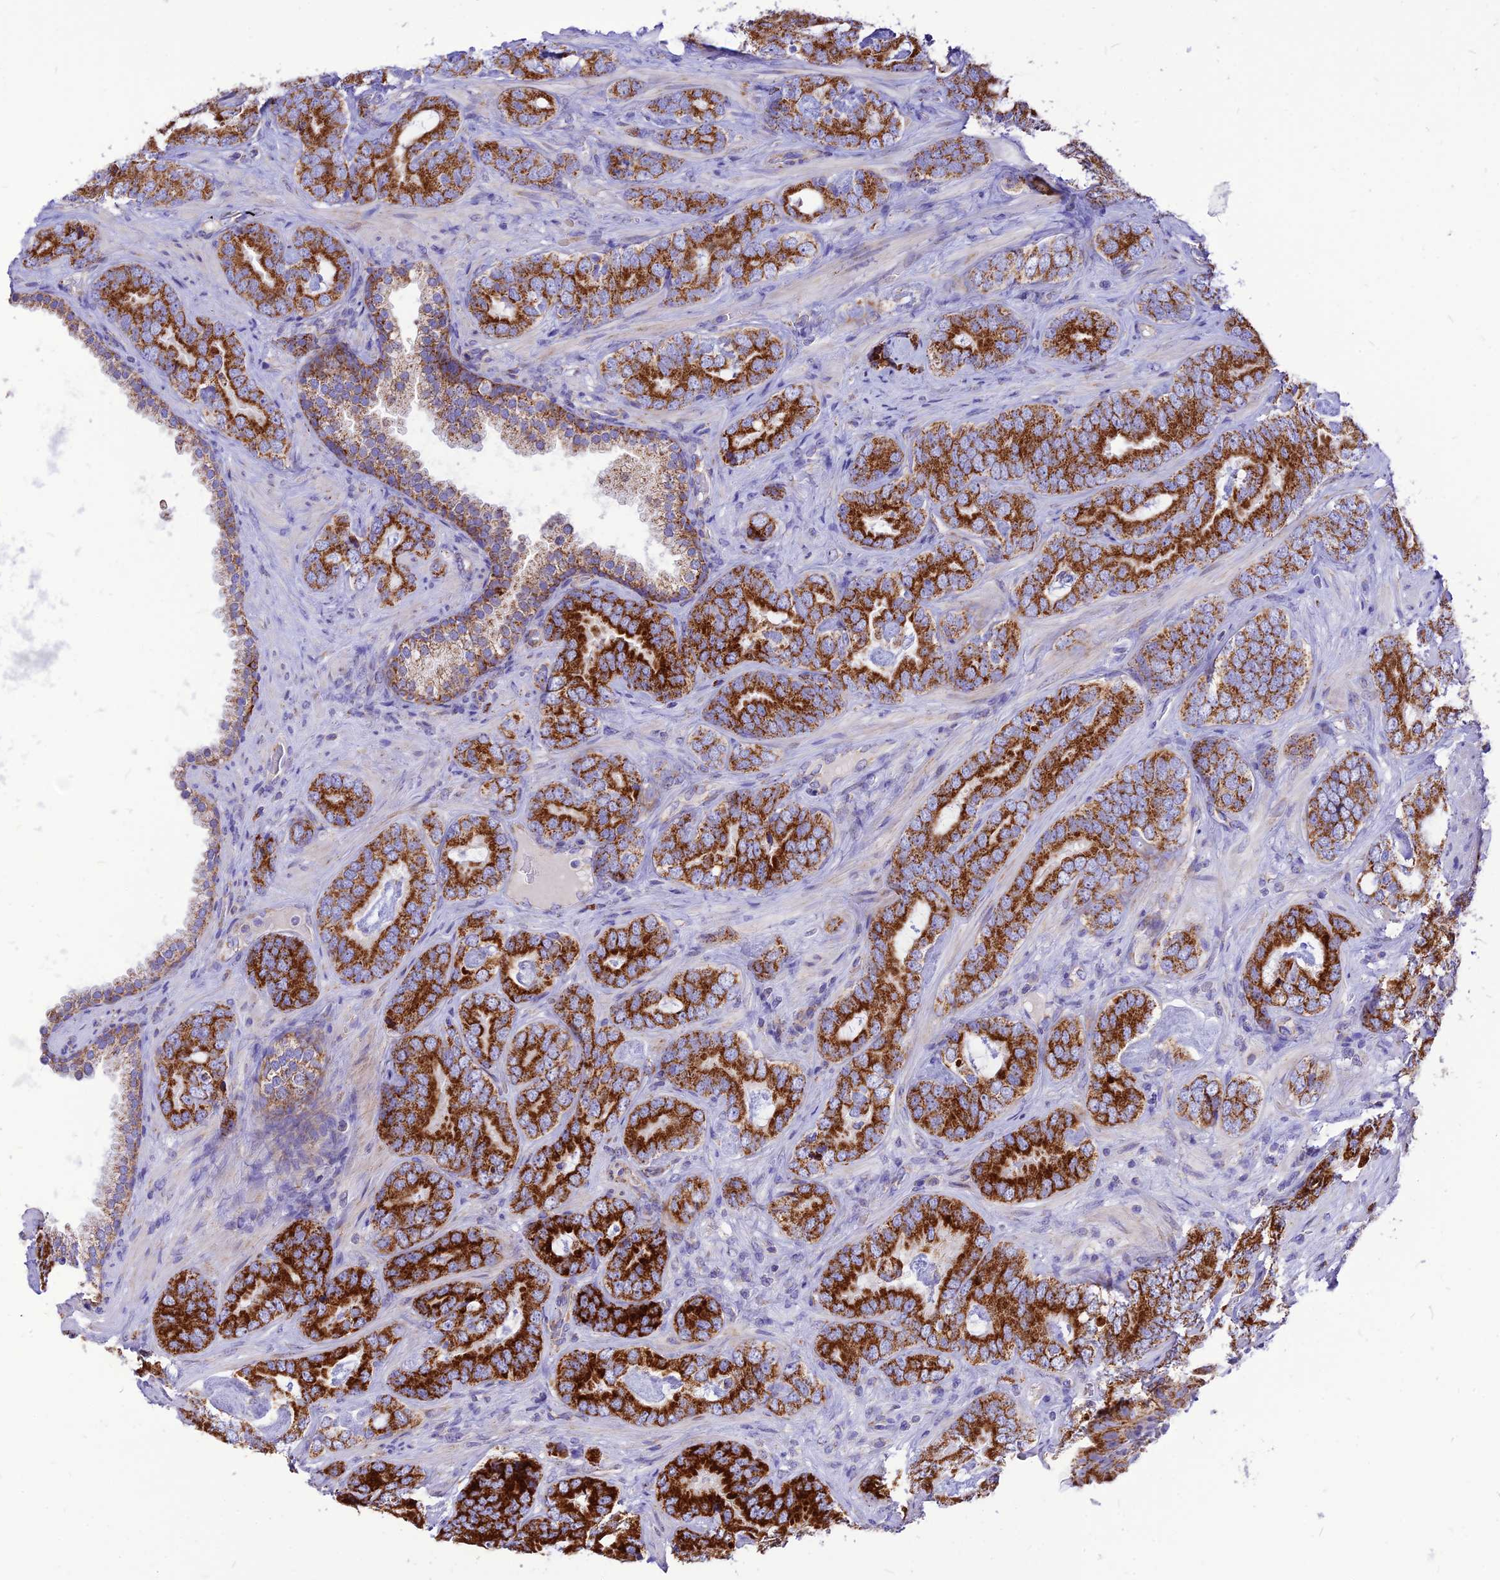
{"staining": {"intensity": "strong", "quantity": ">75%", "location": "cytoplasmic/membranous"}, "tissue": "prostate cancer", "cell_type": "Tumor cells", "image_type": "cancer", "snomed": [{"axis": "morphology", "description": "Adenocarcinoma, High grade"}, {"axis": "topography", "description": "Prostate"}], "caption": "Protein staining shows strong cytoplasmic/membranous staining in about >75% of tumor cells in prostate high-grade adenocarcinoma.", "gene": "ECI1", "patient": {"sex": "male", "age": 71}}